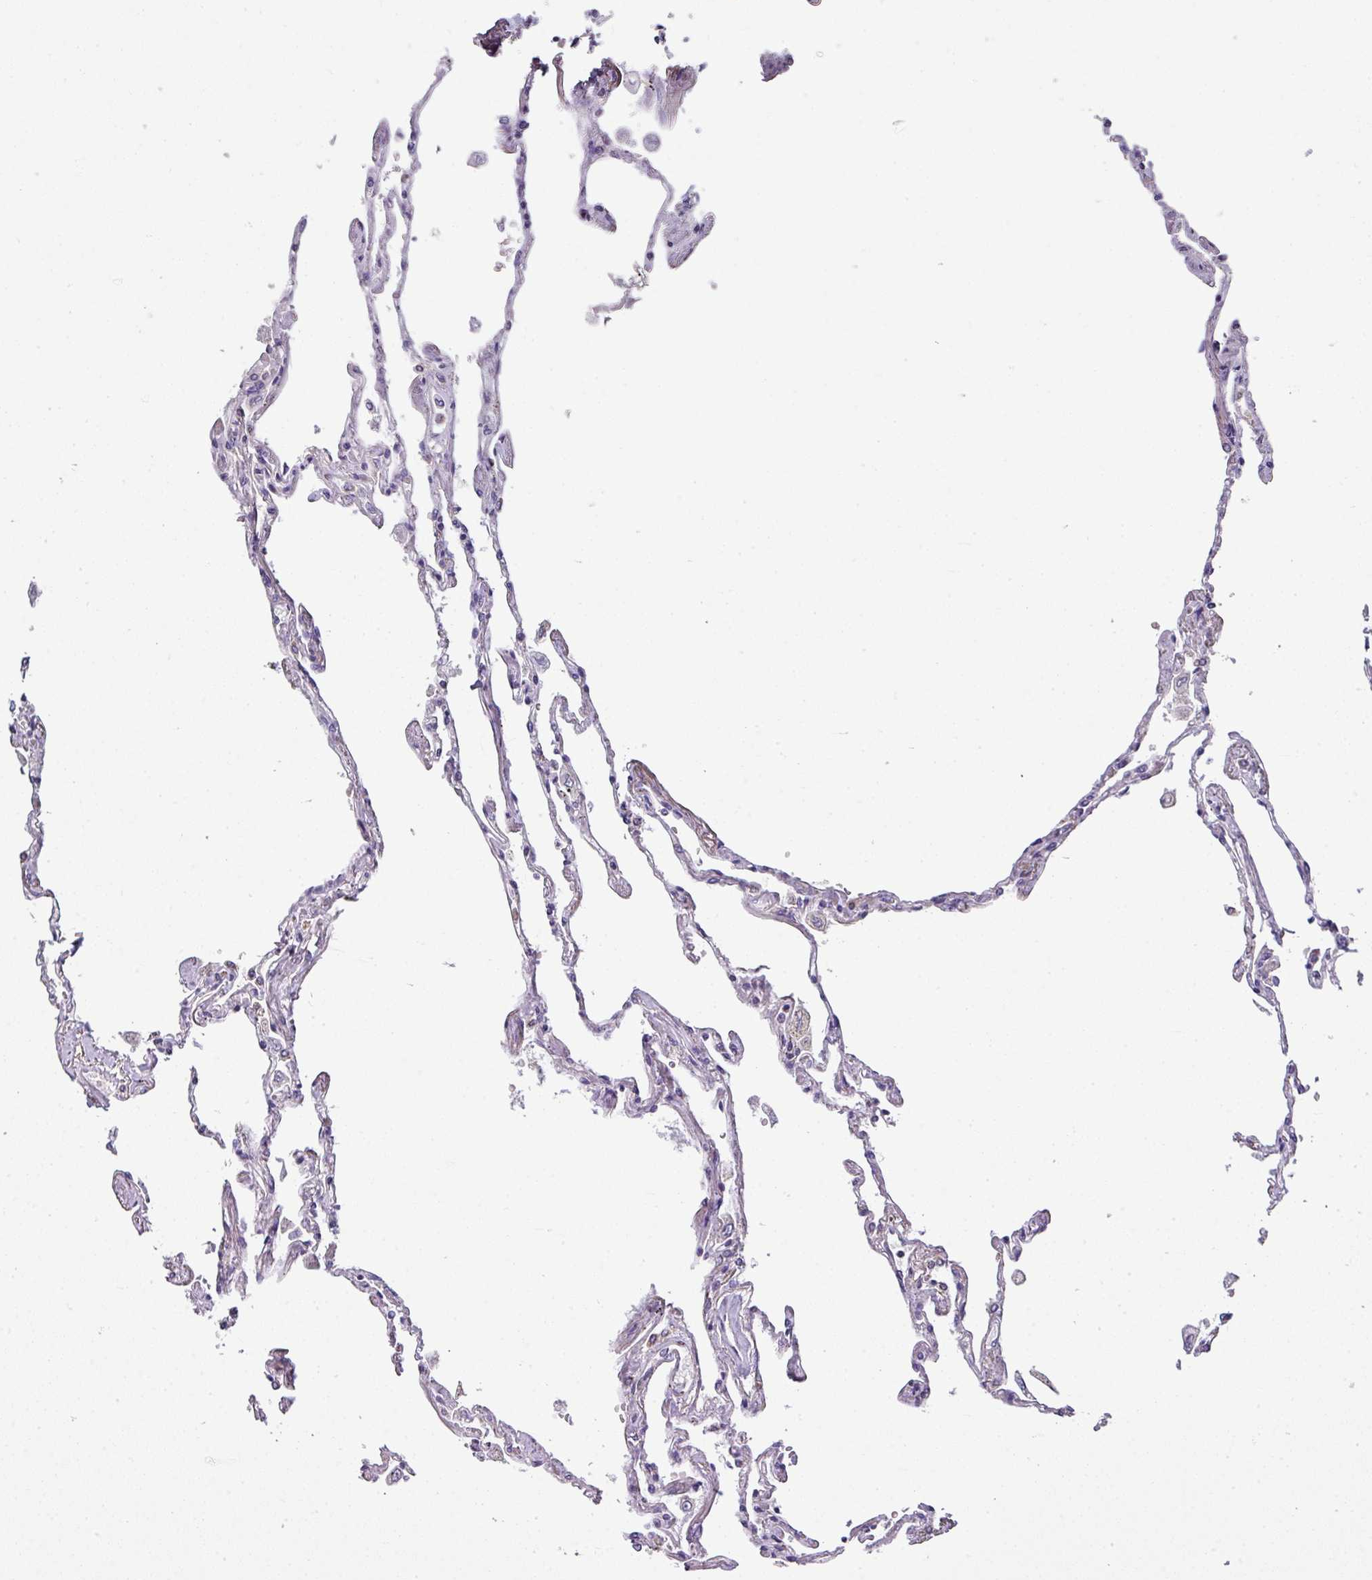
{"staining": {"intensity": "negative", "quantity": "none", "location": "none"}, "tissue": "lung", "cell_type": "Alveolar cells", "image_type": "normal", "snomed": [{"axis": "morphology", "description": "Normal tissue, NOS"}, {"axis": "topography", "description": "Lung"}], "caption": "Immunohistochemistry of benign lung demonstrates no staining in alveolar cells. (Stains: DAB immunohistochemistry (IHC) with hematoxylin counter stain, Microscopy: brightfield microscopy at high magnification).", "gene": "PALS2", "patient": {"sex": "female", "age": 67}}